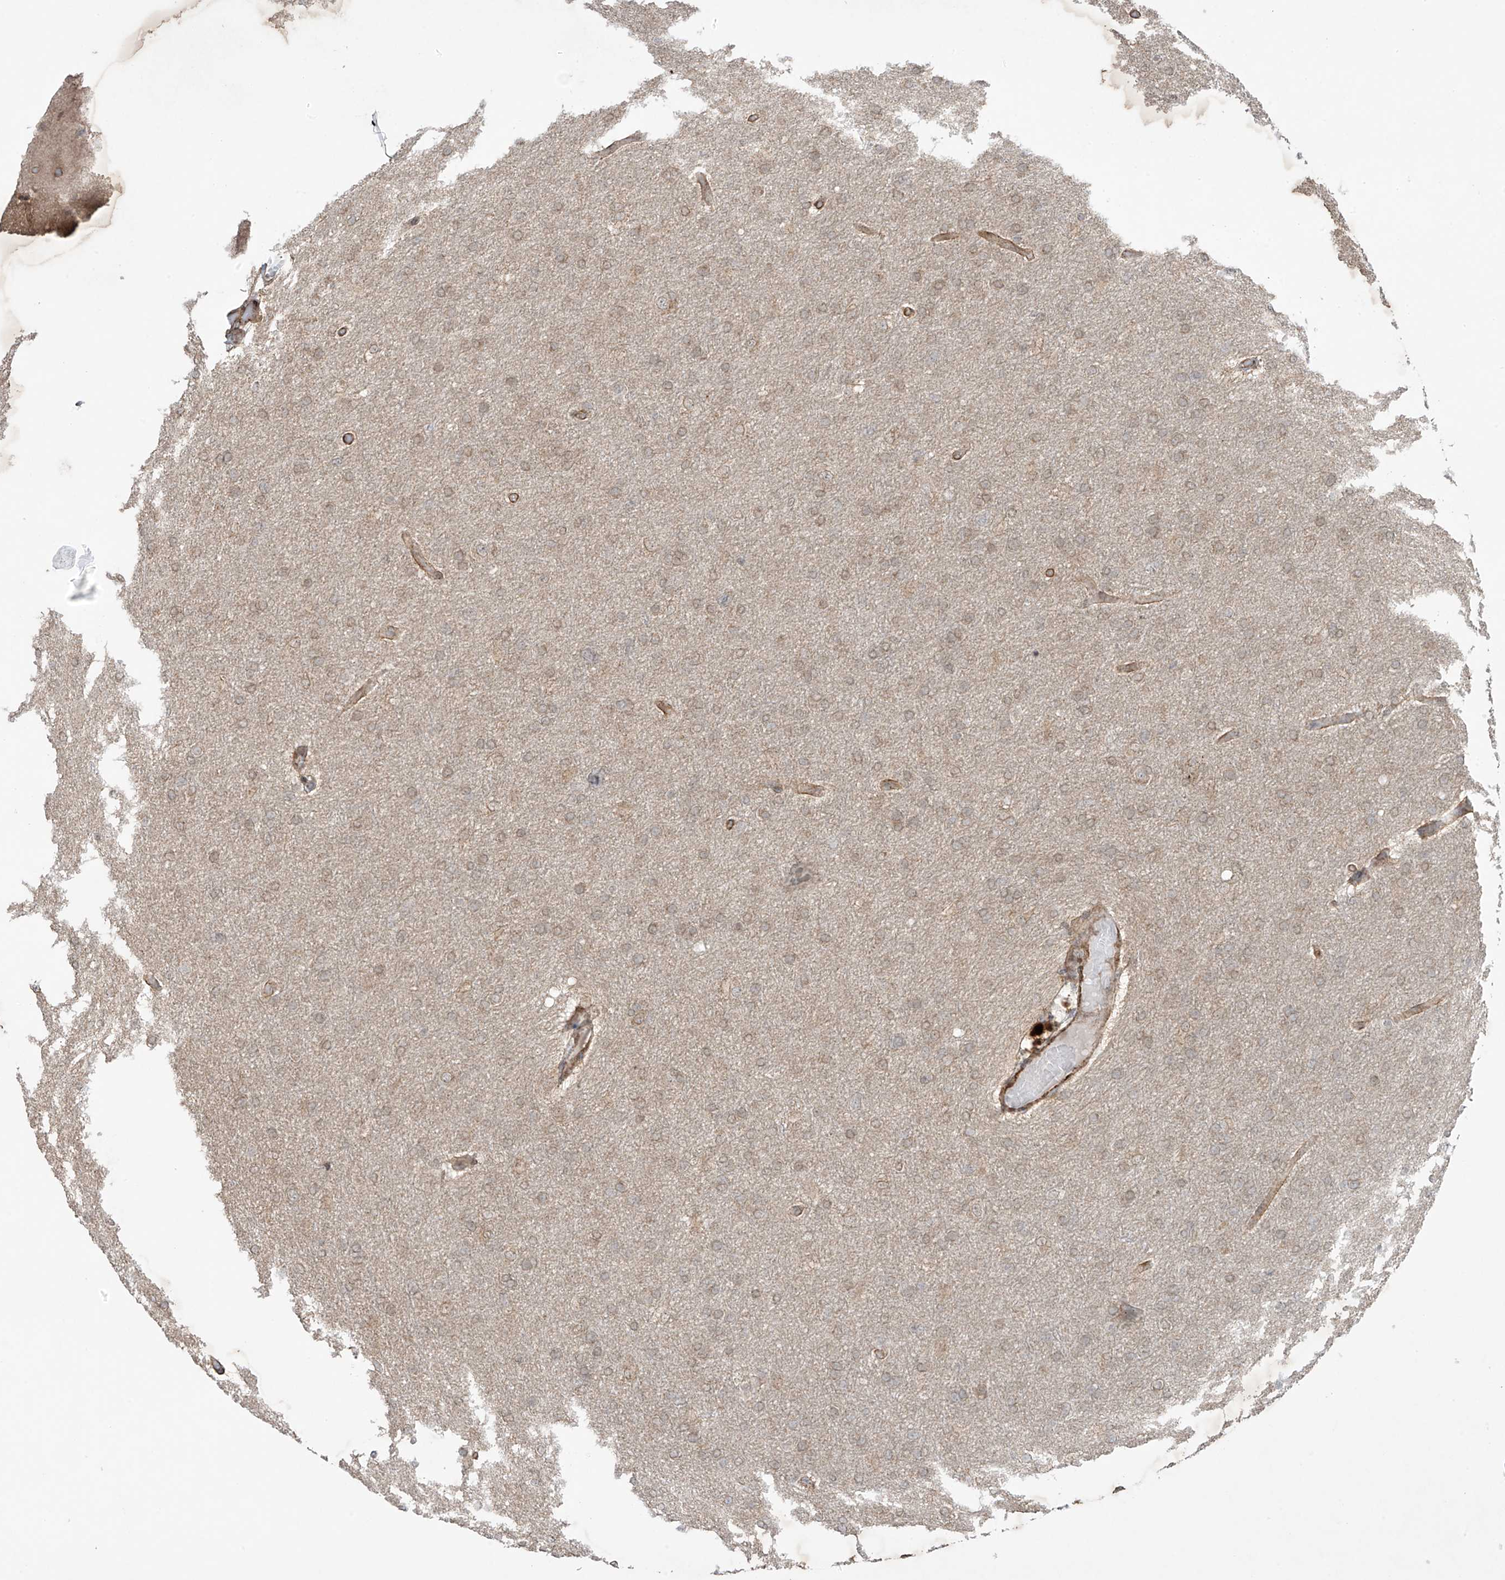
{"staining": {"intensity": "weak", "quantity": ">75%", "location": "cytoplasmic/membranous,nuclear"}, "tissue": "glioma", "cell_type": "Tumor cells", "image_type": "cancer", "snomed": [{"axis": "morphology", "description": "Glioma, malignant, High grade"}, {"axis": "topography", "description": "Cerebral cortex"}], "caption": "Brown immunohistochemical staining in human glioma exhibits weak cytoplasmic/membranous and nuclear positivity in about >75% of tumor cells. (DAB = brown stain, brightfield microscopy at high magnification).", "gene": "TTLL5", "patient": {"sex": "female", "age": 36}}